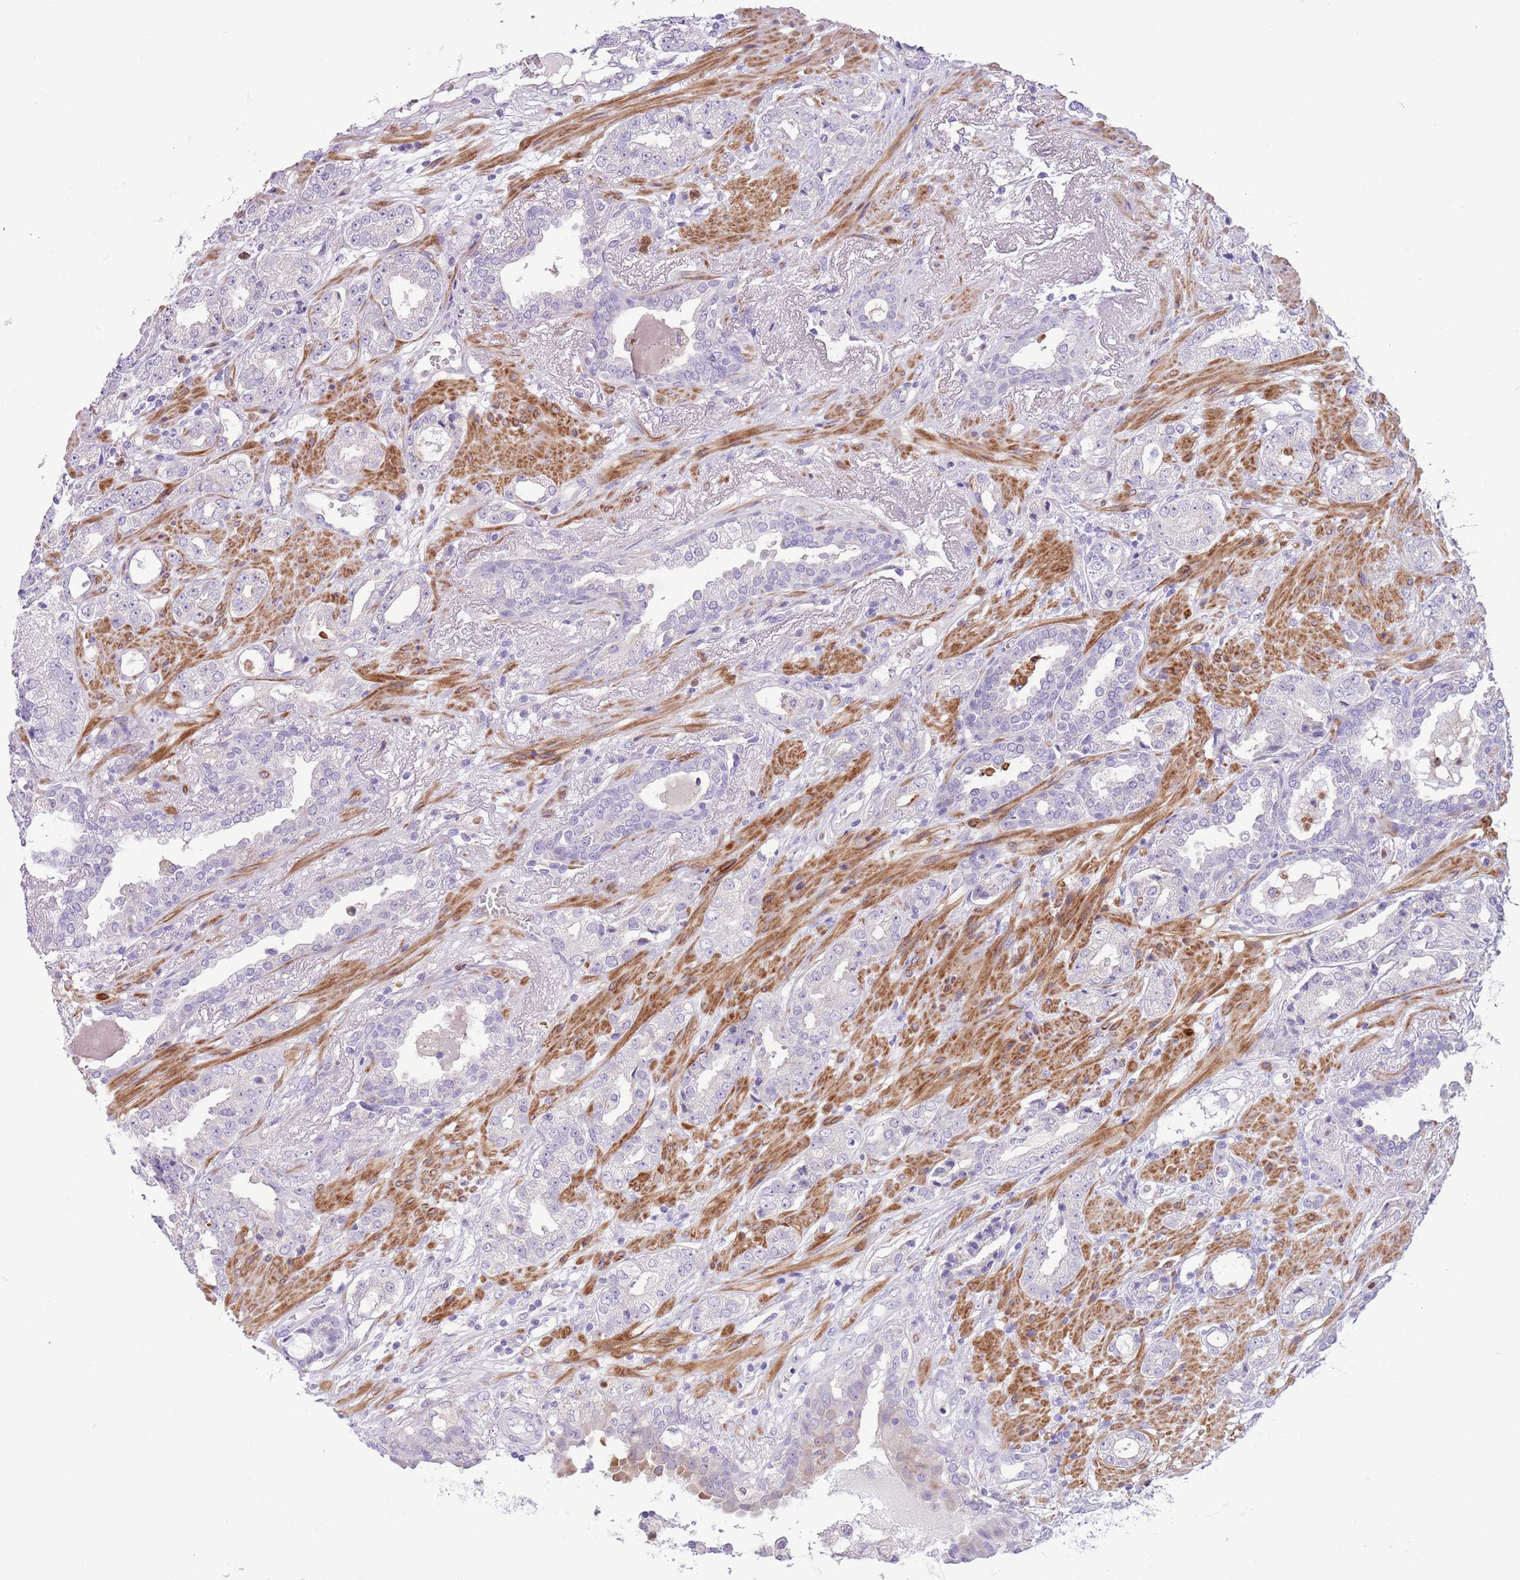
{"staining": {"intensity": "negative", "quantity": "none", "location": "none"}, "tissue": "prostate cancer", "cell_type": "Tumor cells", "image_type": "cancer", "snomed": [{"axis": "morphology", "description": "Adenocarcinoma, High grade"}, {"axis": "topography", "description": "Prostate"}], "caption": "Protein analysis of high-grade adenocarcinoma (prostate) exhibits no significant positivity in tumor cells.", "gene": "OR6M1", "patient": {"sex": "male", "age": 71}}